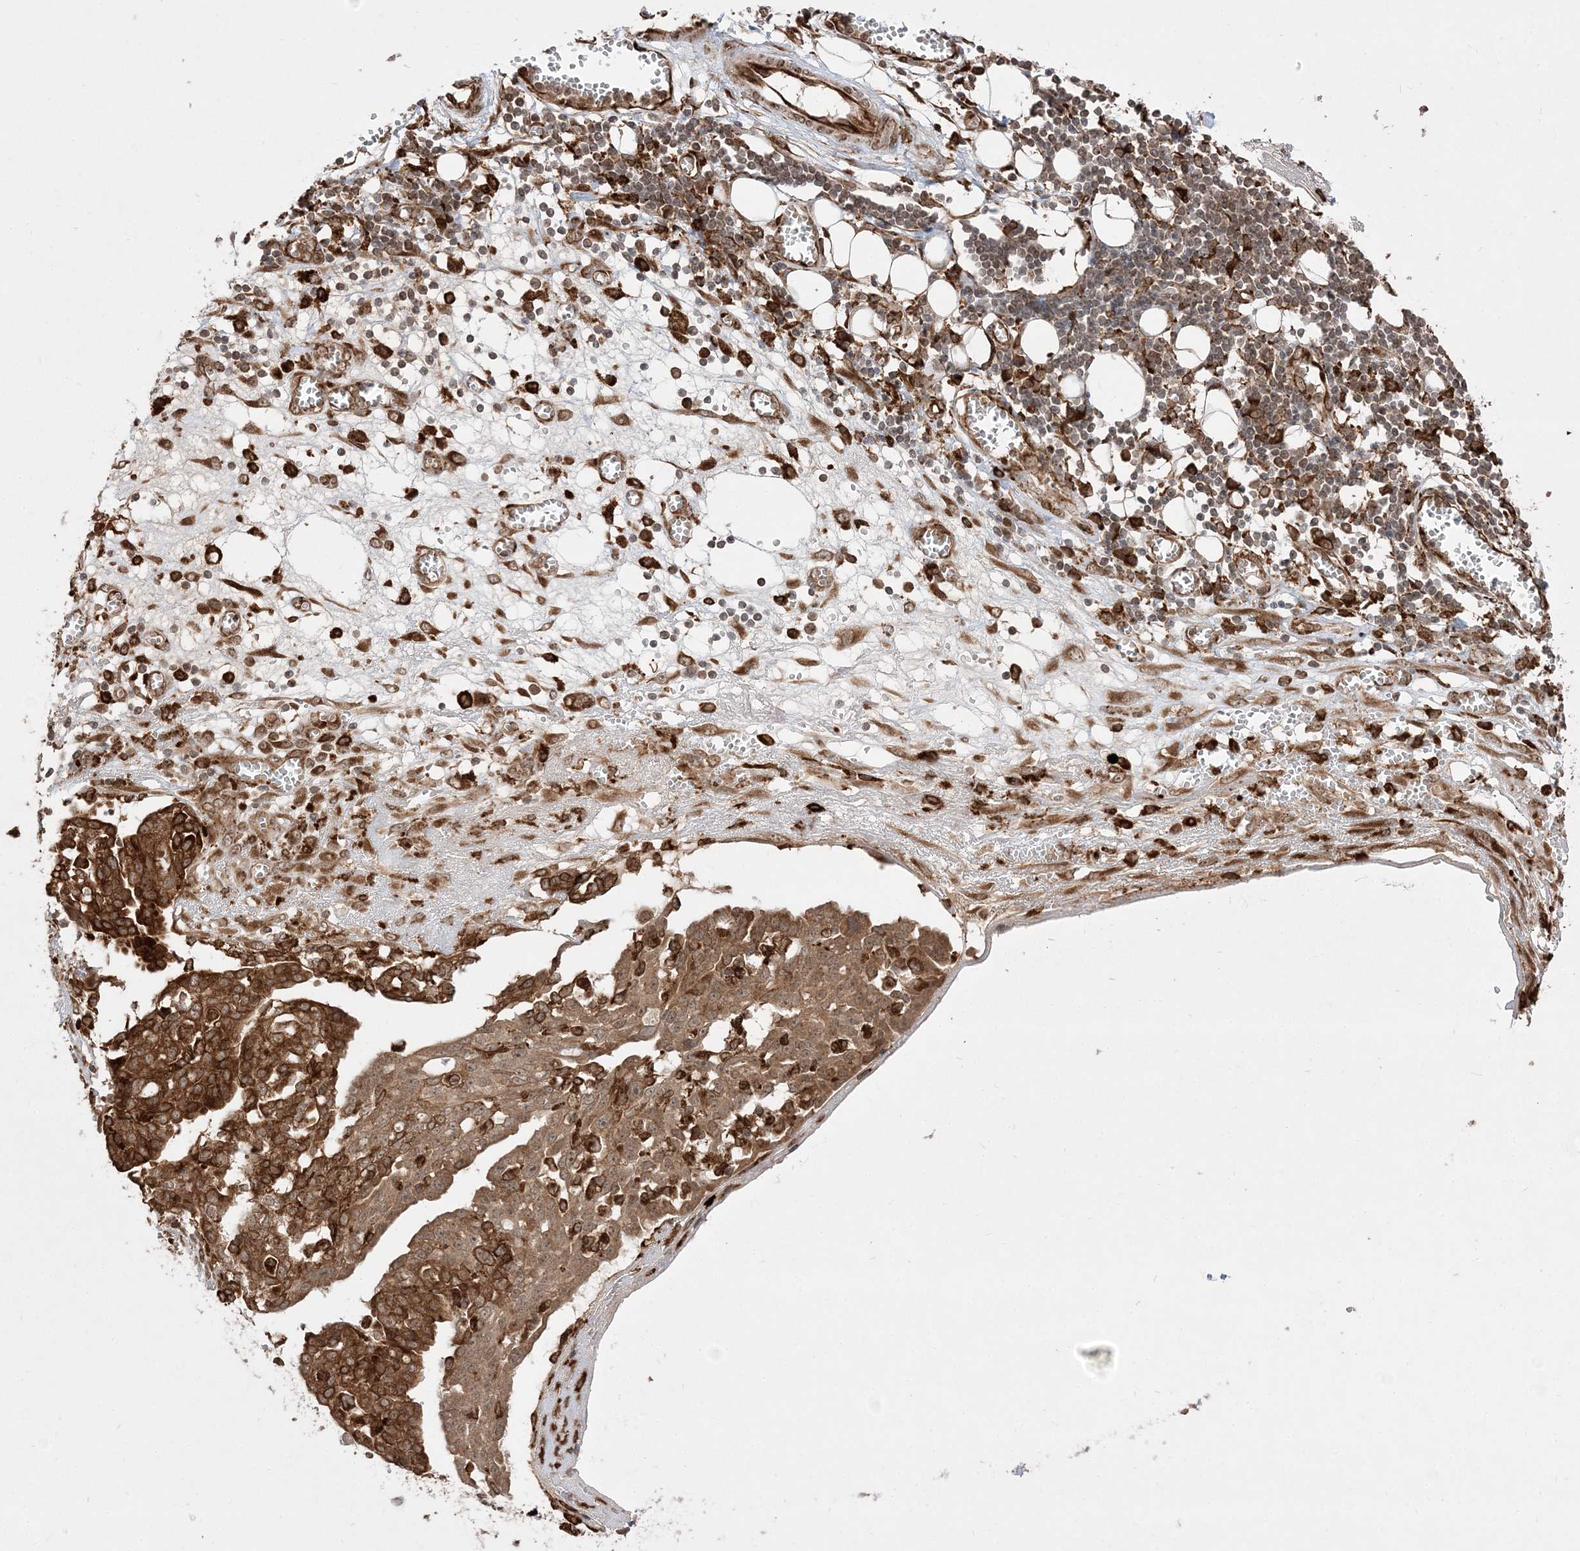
{"staining": {"intensity": "strong", "quantity": ">75%", "location": "cytoplasmic/membranous"}, "tissue": "ovarian cancer", "cell_type": "Tumor cells", "image_type": "cancer", "snomed": [{"axis": "morphology", "description": "Cystadenocarcinoma, serous, NOS"}, {"axis": "topography", "description": "Soft tissue"}, {"axis": "topography", "description": "Ovary"}], "caption": "DAB (3,3'-diaminobenzidine) immunohistochemical staining of human ovarian cancer (serous cystadenocarcinoma) exhibits strong cytoplasmic/membranous protein expression in approximately >75% of tumor cells.", "gene": "EPC2", "patient": {"sex": "female", "age": 57}}